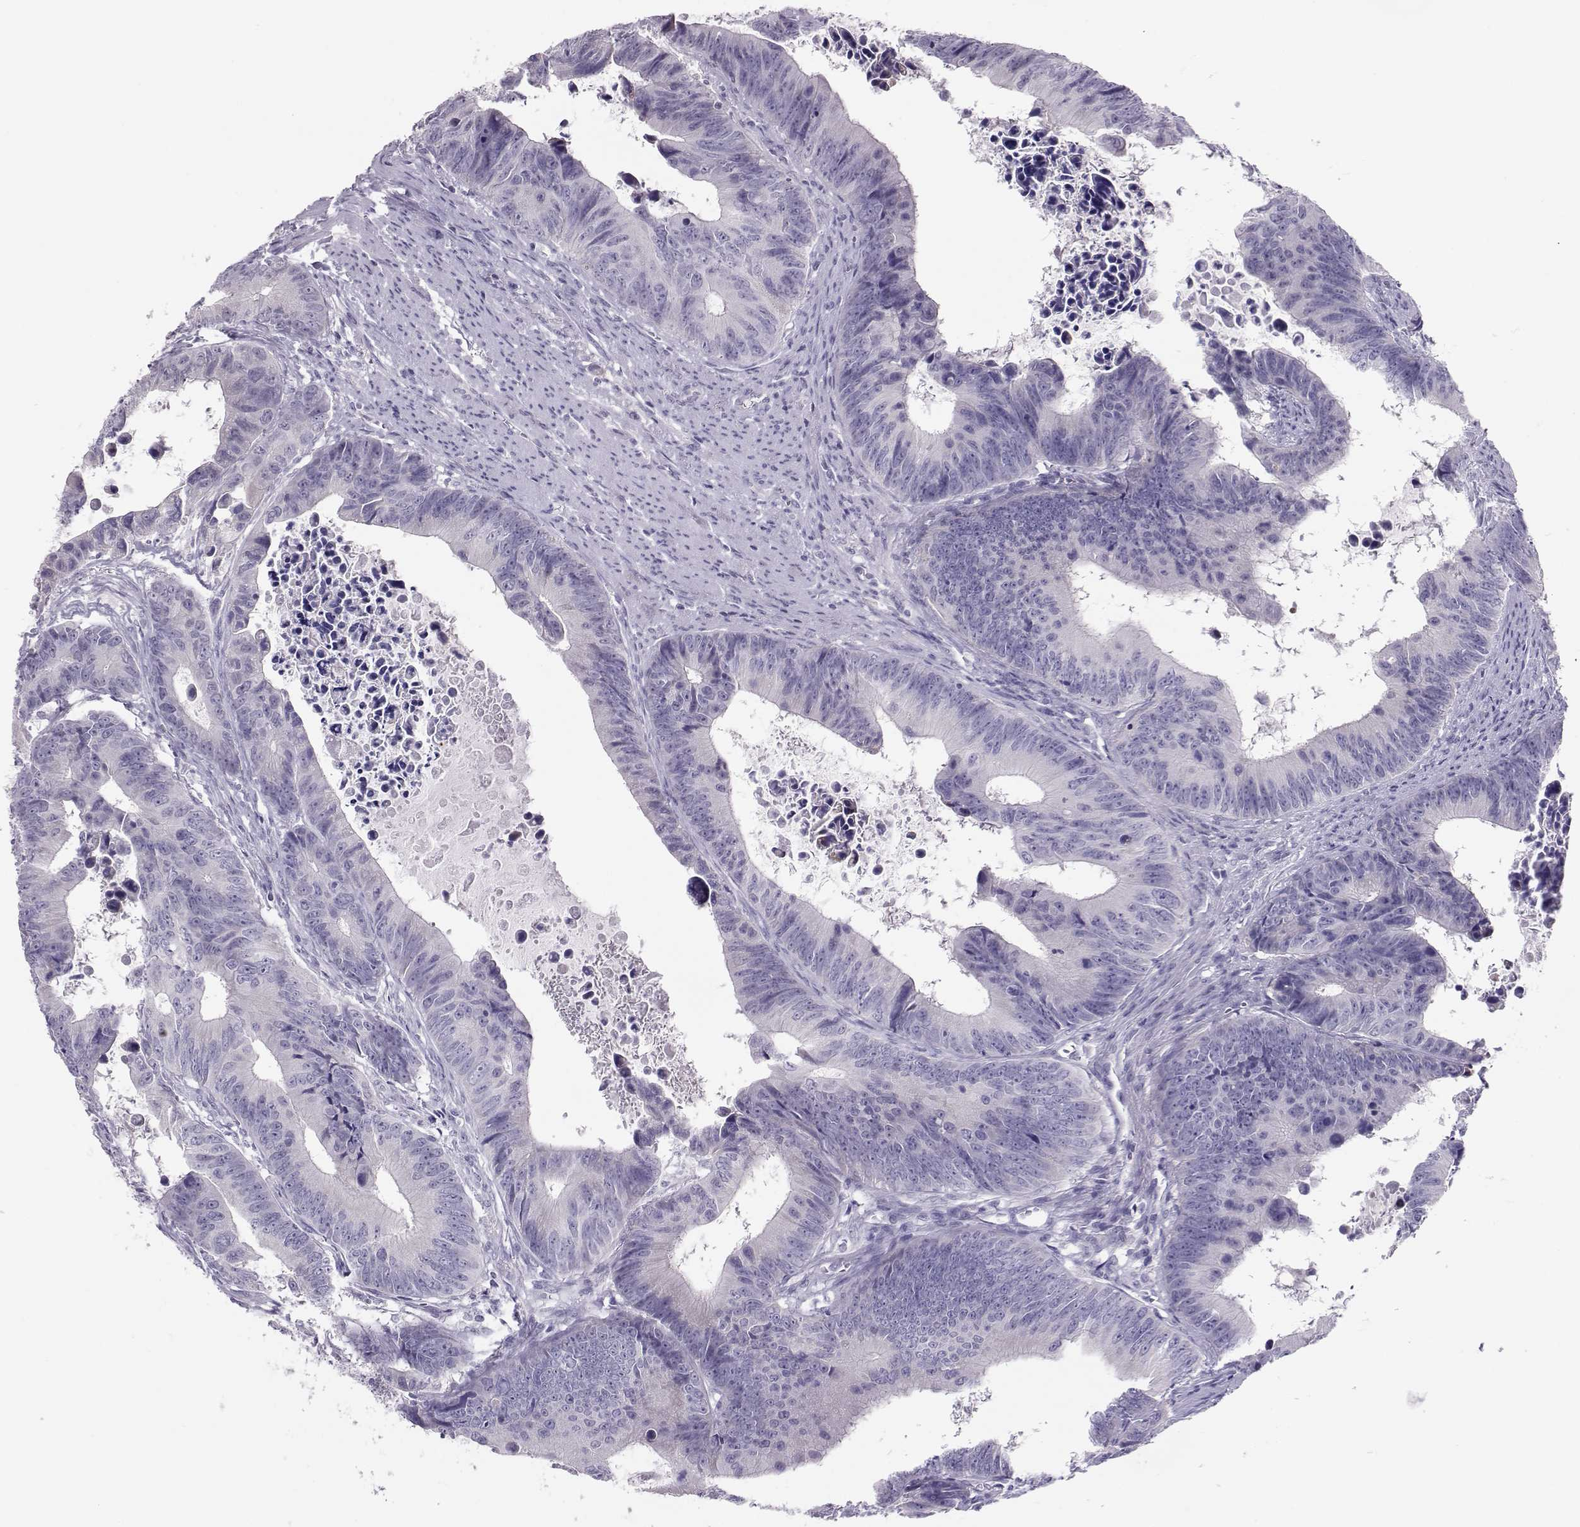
{"staining": {"intensity": "negative", "quantity": "none", "location": "none"}, "tissue": "colorectal cancer", "cell_type": "Tumor cells", "image_type": "cancer", "snomed": [{"axis": "morphology", "description": "Adenocarcinoma, NOS"}, {"axis": "topography", "description": "Colon"}], "caption": "This is an IHC histopathology image of human adenocarcinoma (colorectal). There is no positivity in tumor cells.", "gene": "DNAAF1", "patient": {"sex": "female", "age": 87}}